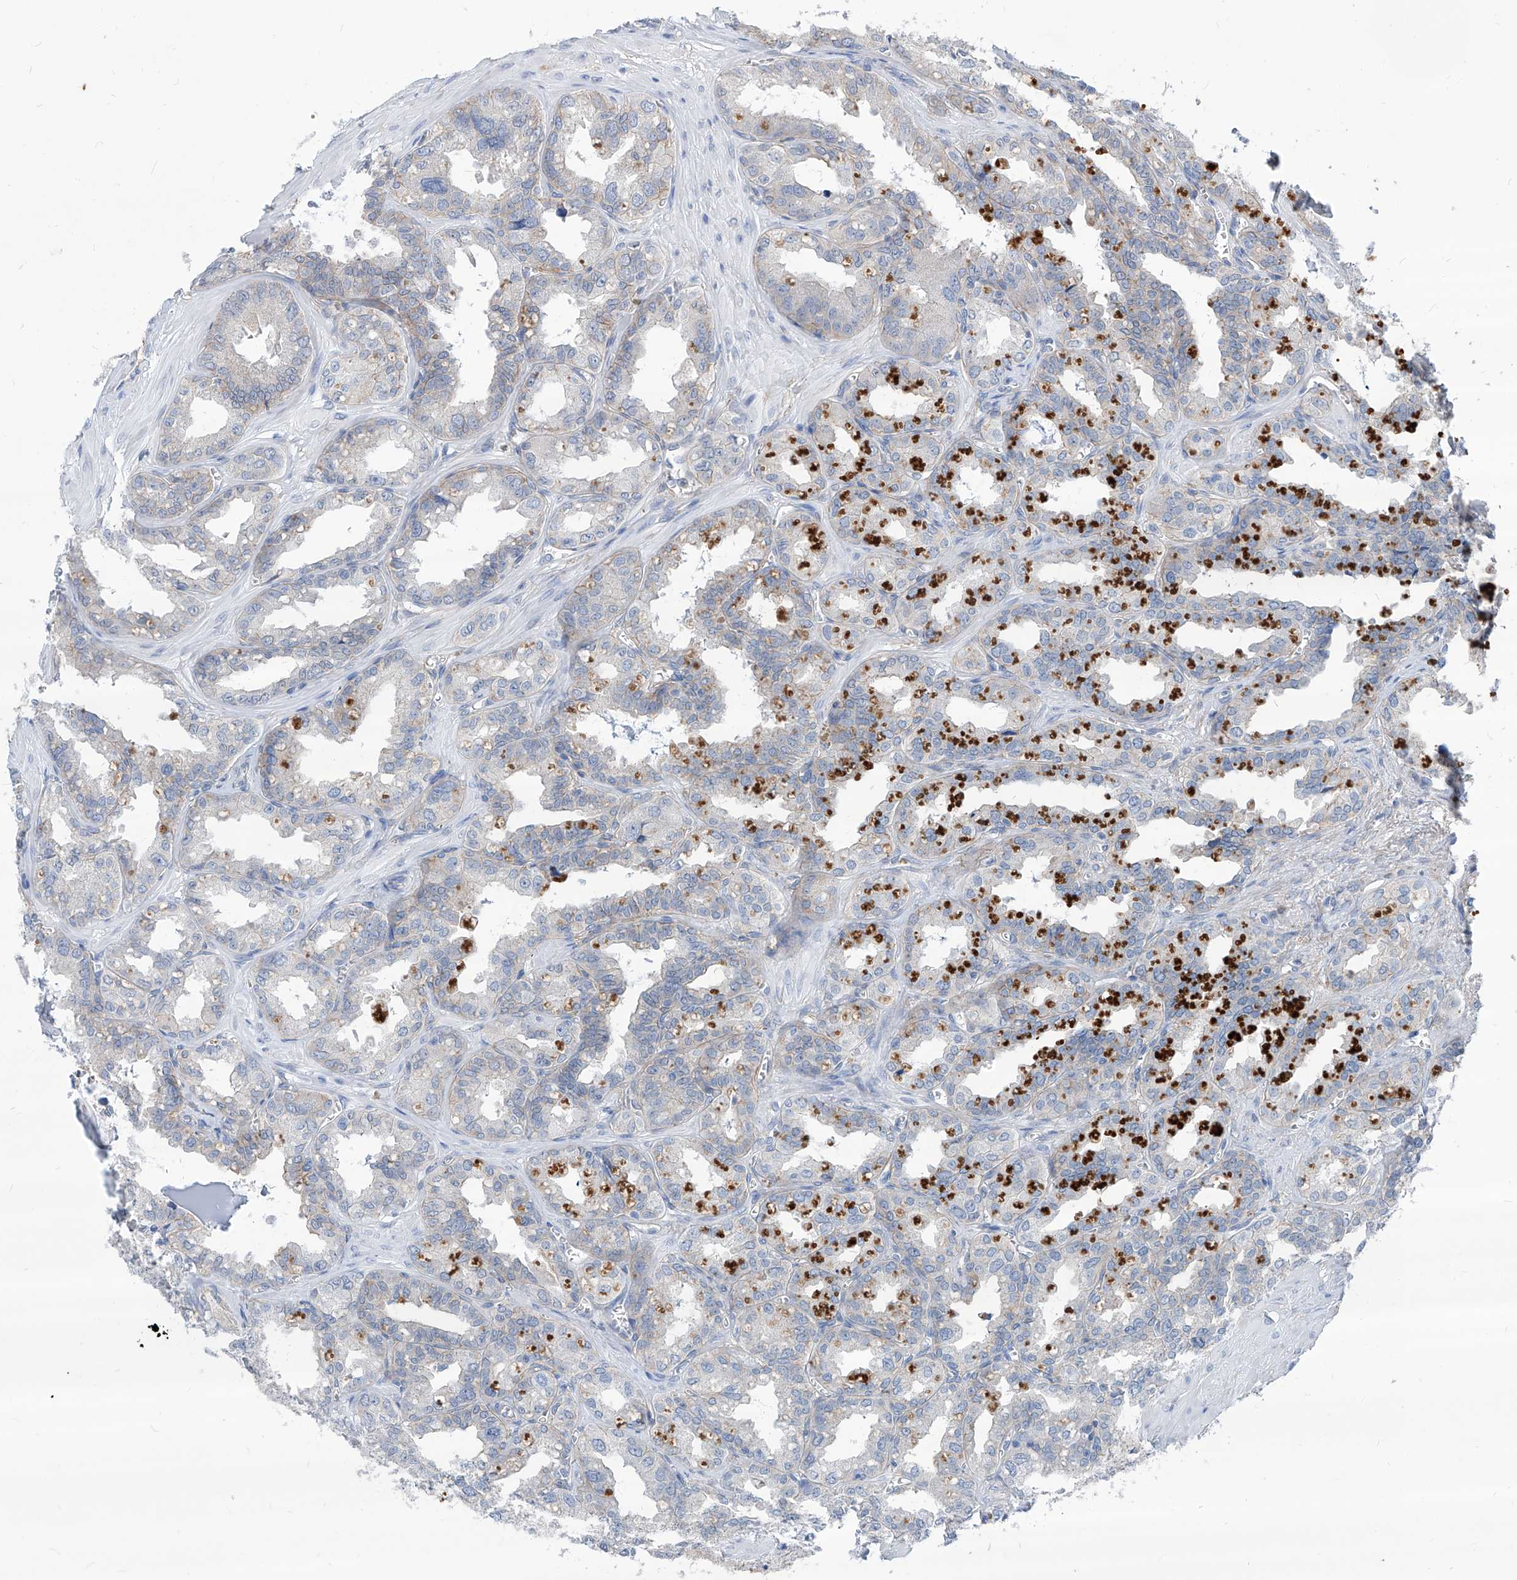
{"staining": {"intensity": "negative", "quantity": "none", "location": "none"}, "tissue": "seminal vesicle", "cell_type": "Glandular cells", "image_type": "normal", "snomed": [{"axis": "morphology", "description": "Normal tissue, NOS"}, {"axis": "topography", "description": "Prostate"}, {"axis": "topography", "description": "Seminal veicle"}], "caption": "High magnification brightfield microscopy of normal seminal vesicle stained with DAB (3,3'-diaminobenzidine) (brown) and counterstained with hematoxylin (blue): glandular cells show no significant positivity. (DAB (3,3'-diaminobenzidine) immunohistochemistry visualized using brightfield microscopy, high magnification).", "gene": "AKAP10", "patient": {"sex": "male", "age": 51}}